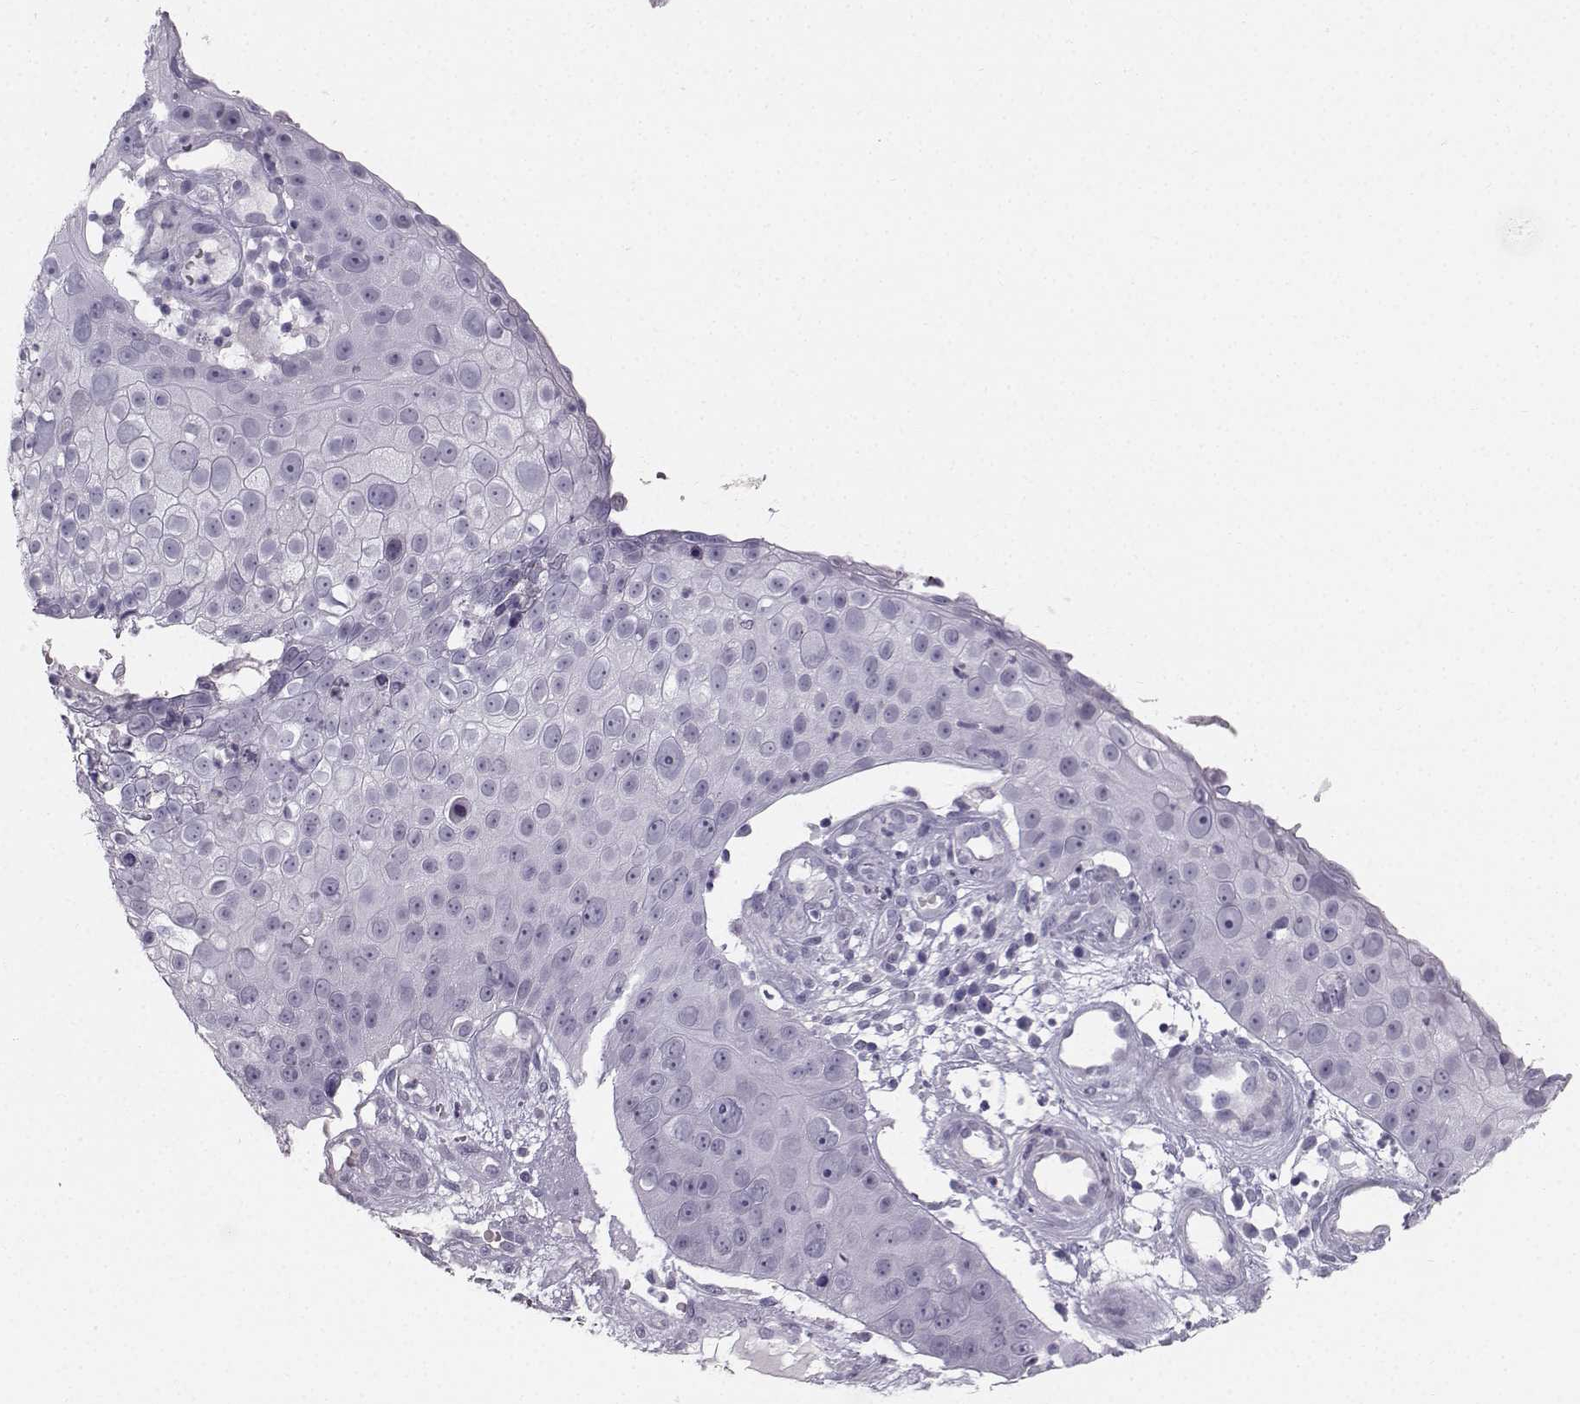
{"staining": {"intensity": "negative", "quantity": "none", "location": "none"}, "tissue": "skin cancer", "cell_type": "Tumor cells", "image_type": "cancer", "snomed": [{"axis": "morphology", "description": "Squamous cell carcinoma, NOS"}, {"axis": "topography", "description": "Skin"}], "caption": "Immunohistochemistry image of human squamous cell carcinoma (skin) stained for a protein (brown), which exhibits no expression in tumor cells. (Brightfield microscopy of DAB (3,3'-diaminobenzidine) immunohistochemistry (IHC) at high magnification).", "gene": "CASR", "patient": {"sex": "male", "age": 71}}